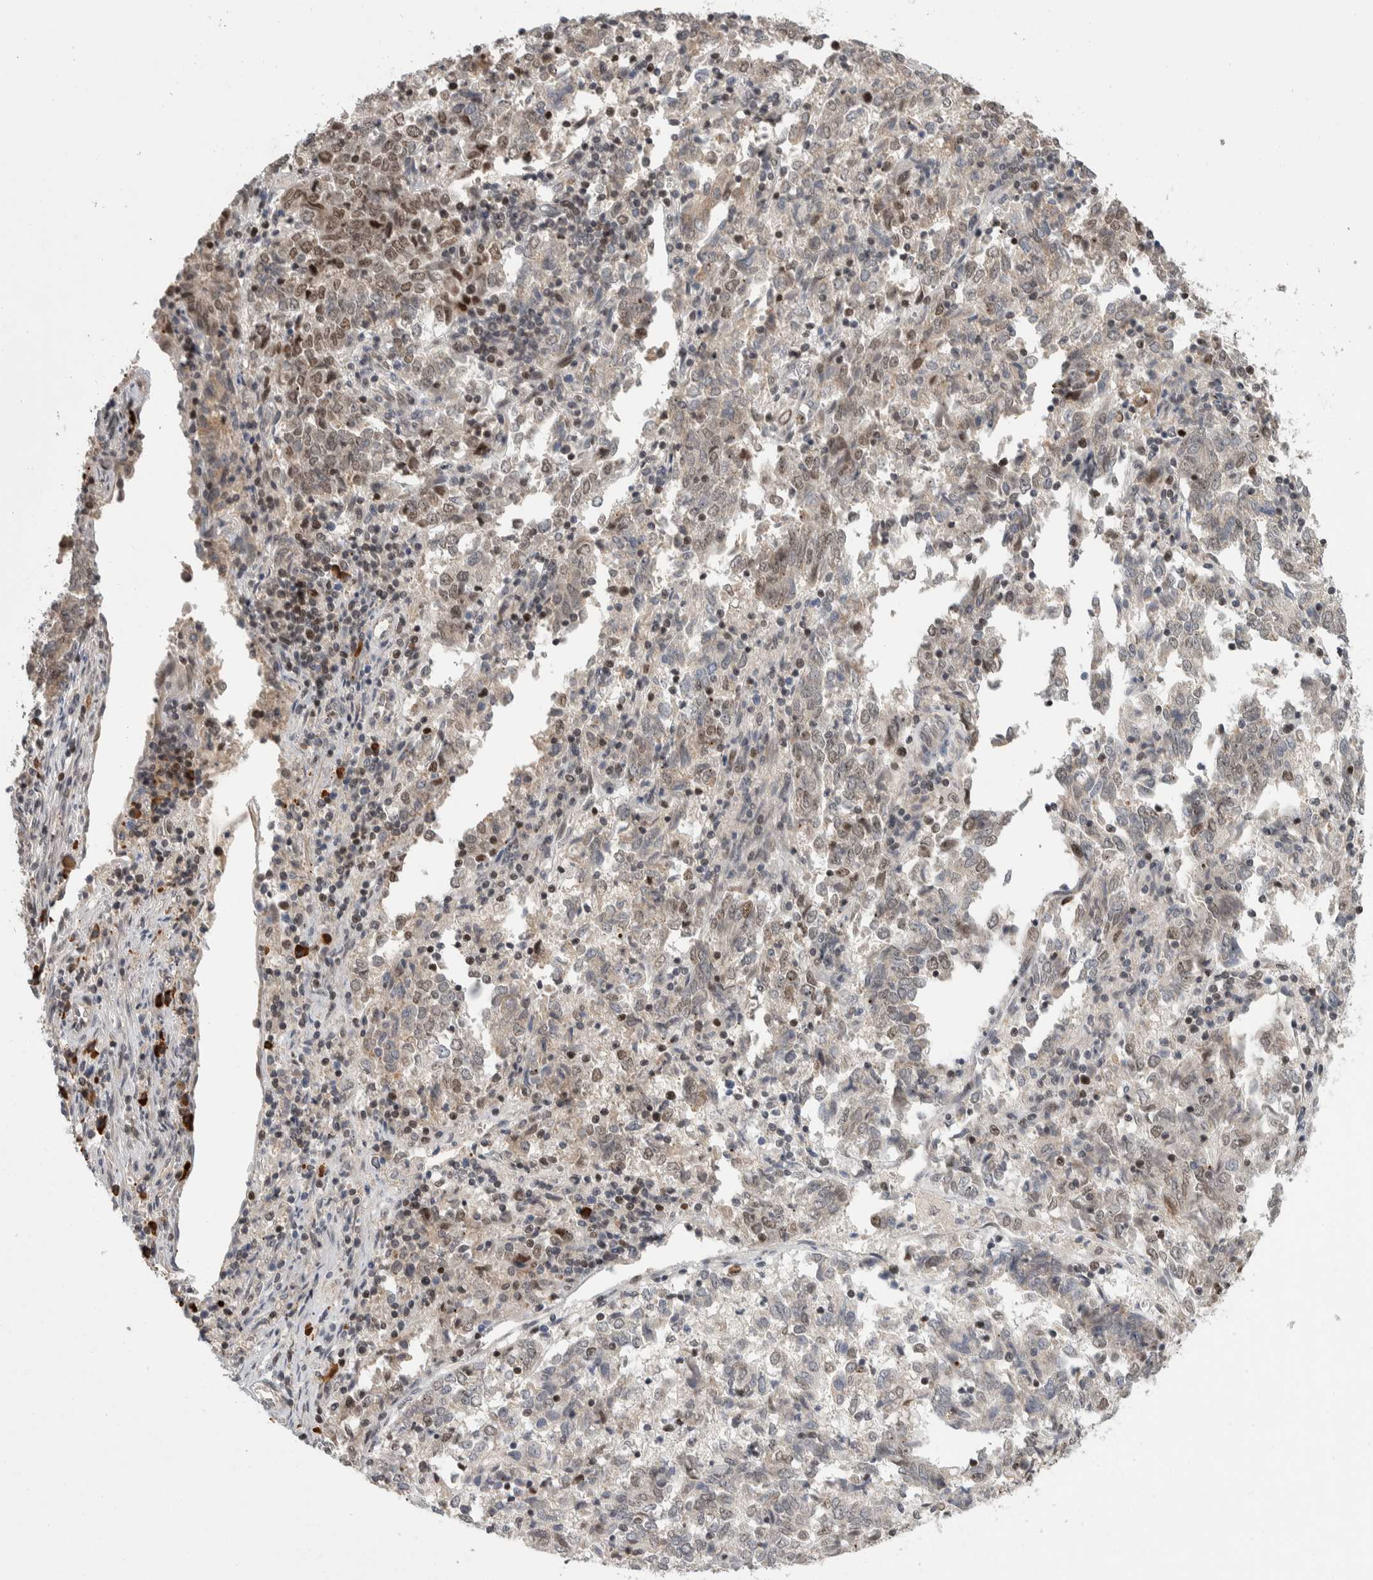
{"staining": {"intensity": "weak", "quantity": "25%-75%", "location": "nuclear"}, "tissue": "endometrial cancer", "cell_type": "Tumor cells", "image_type": "cancer", "snomed": [{"axis": "morphology", "description": "Adenocarcinoma, NOS"}, {"axis": "topography", "description": "Endometrium"}], "caption": "Endometrial cancer tissue displays weak nuclear positivity in about 25%-75% of tumor cells", "gene": "ZNF592", "patient": {"sex": "female", "age": 80}}